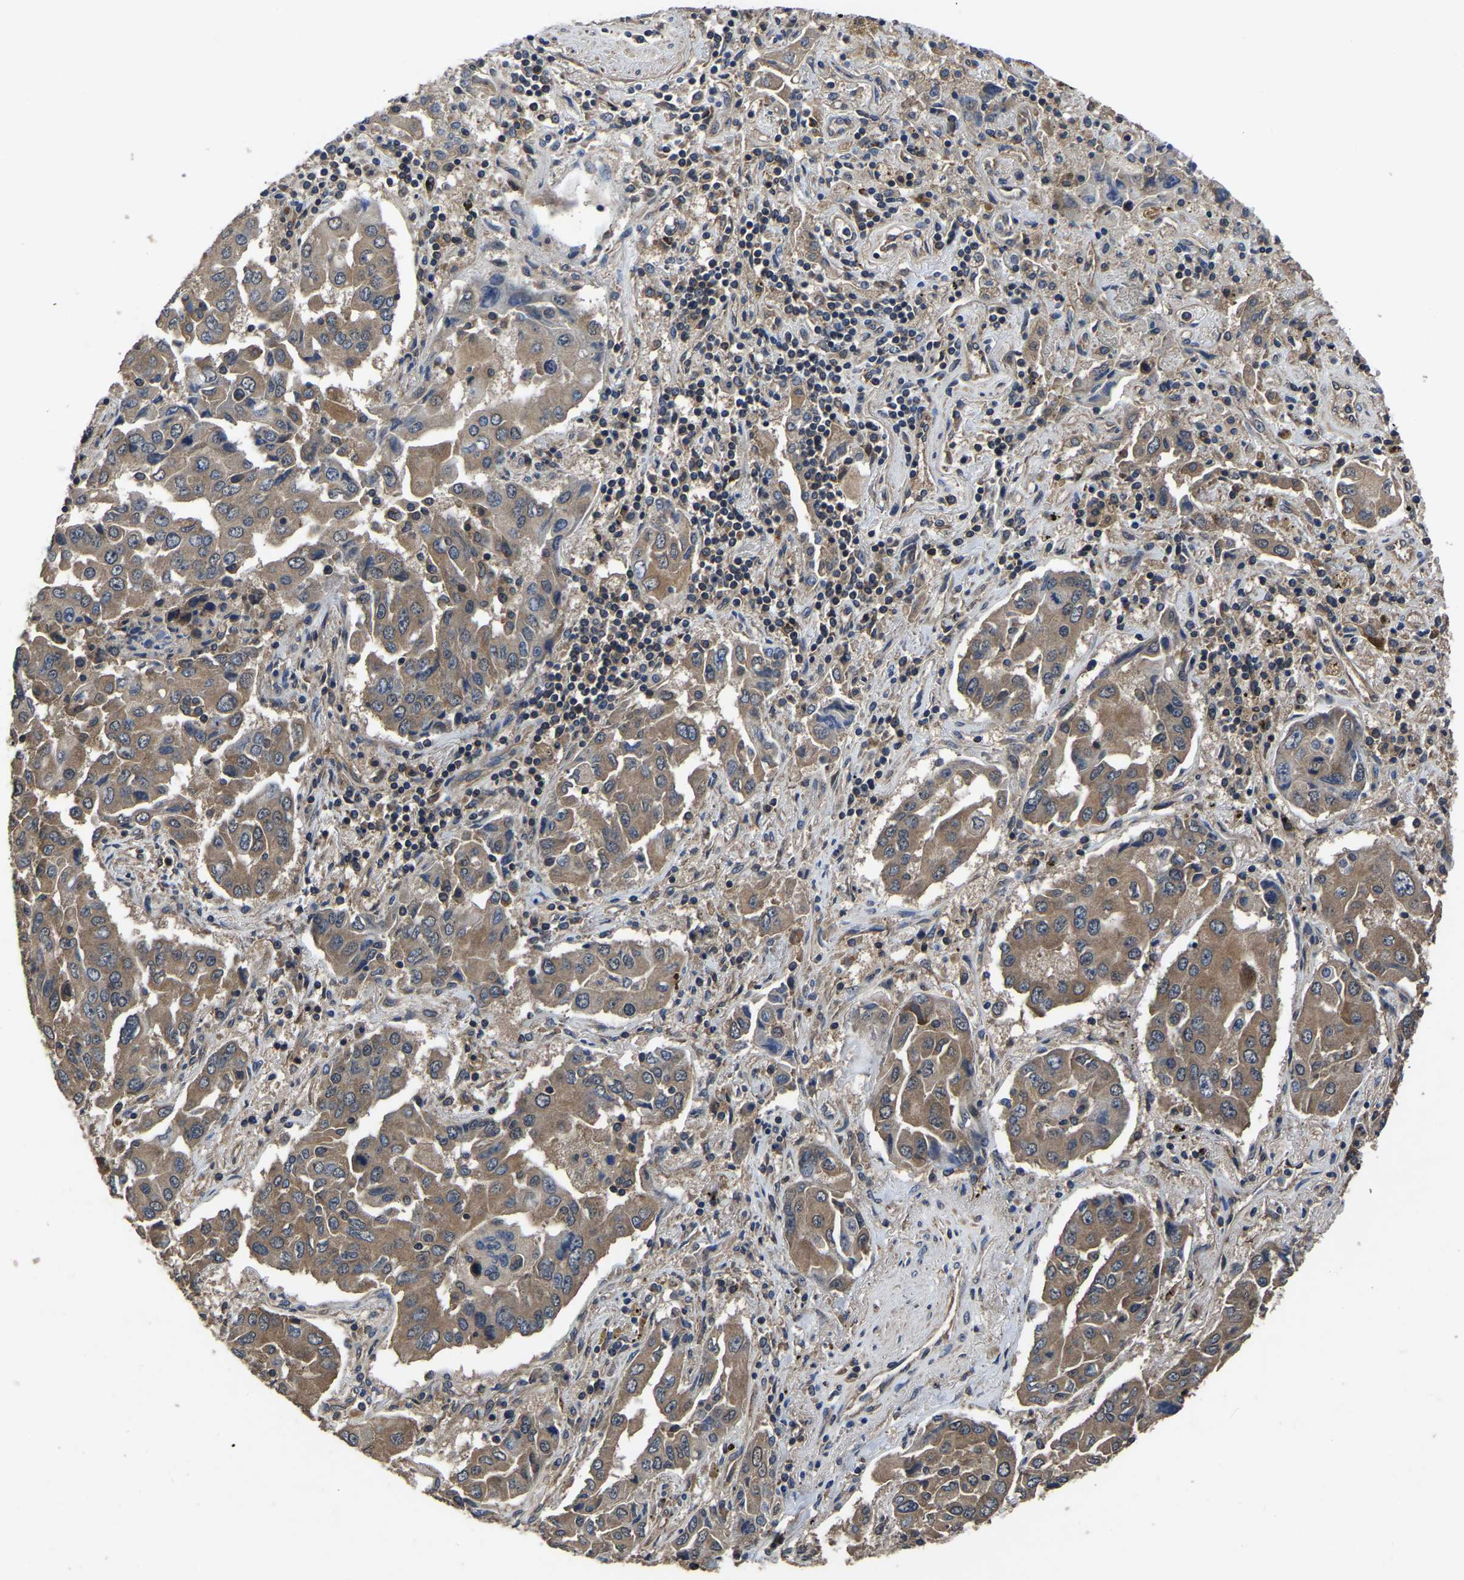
{"staining": {"intensity": "moderate", "quantity": ">75%", "location": "cytoplasmic/membranous"}, "tissue": "lung cancer", "cell_type": "Tumor cells", "image_type": "cancer", "snomed": [{"axis": "morphology", "description": "Adenocarcinoma, NOS"}, {"axis": "topography", "description": "Lung"}], "caption": "Brown immunohistochemical staining in human lung cancer displays moderate cytoplasmic/membranous staining in approximately >75% of tumor cells.", "gene": "CRYZL1", "patient": {"sex": "female", "age": 65}}